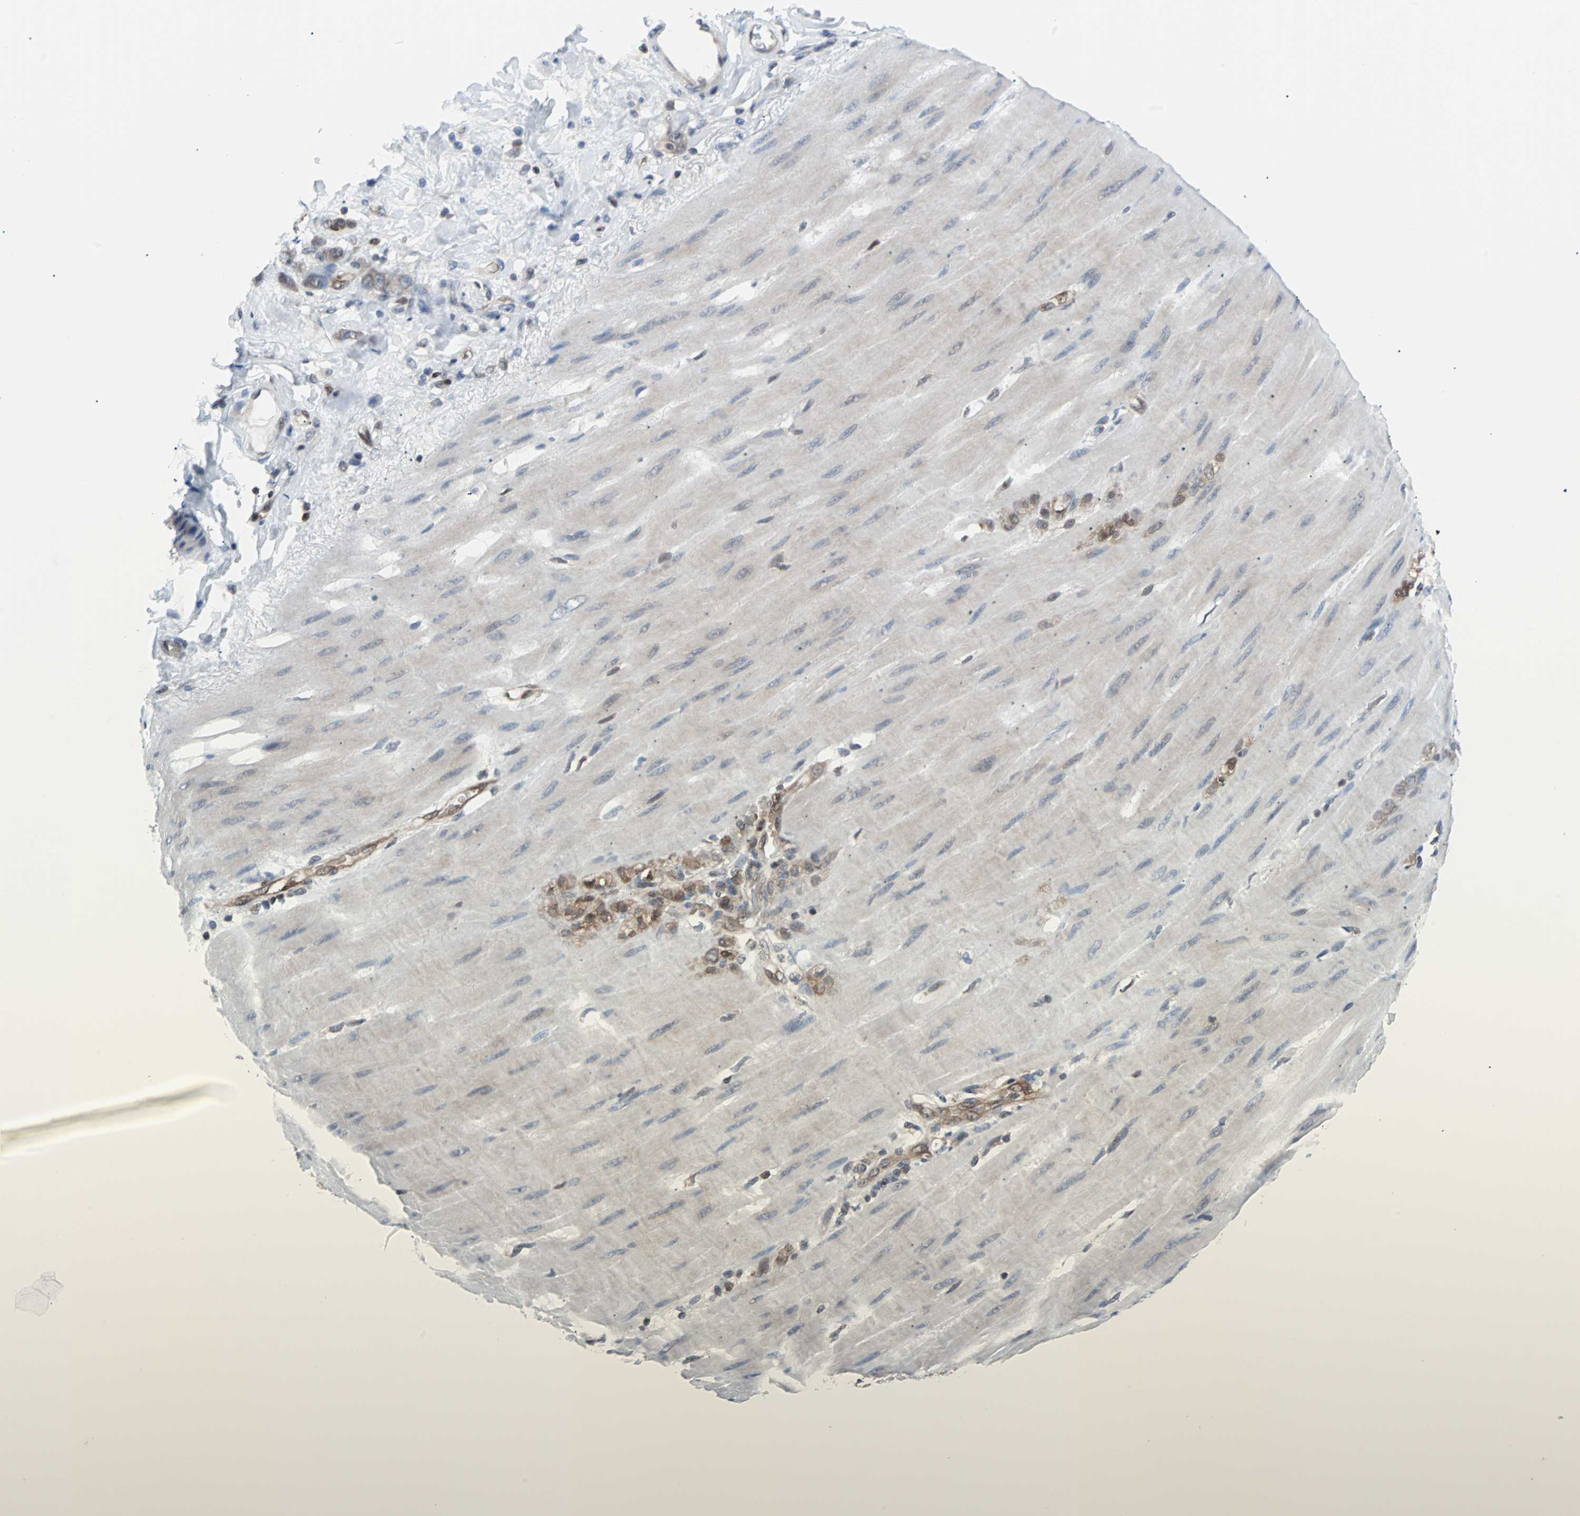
{"staining": {"intensity": "moderate", "quantity": ">75%", "location": "cytoplasmic/membranous"}, "tissue": "stomach cancer", "cell_type": "Tumor cells", "image_type": "cancer", "snomed": [{"axis": "morphology", "description": "Adenocarcinoma, NOS"}, {"axis": "topography", "description": "Stomach"}], "caption": "About >75% of tumor cells in stomach cancer display moderate cytoplasmic/membranous protein positivity as visualized by brown immunohistochemical staining.", "gene": "MAP2K6", "patient": {"sex": "male", "age": 82}}